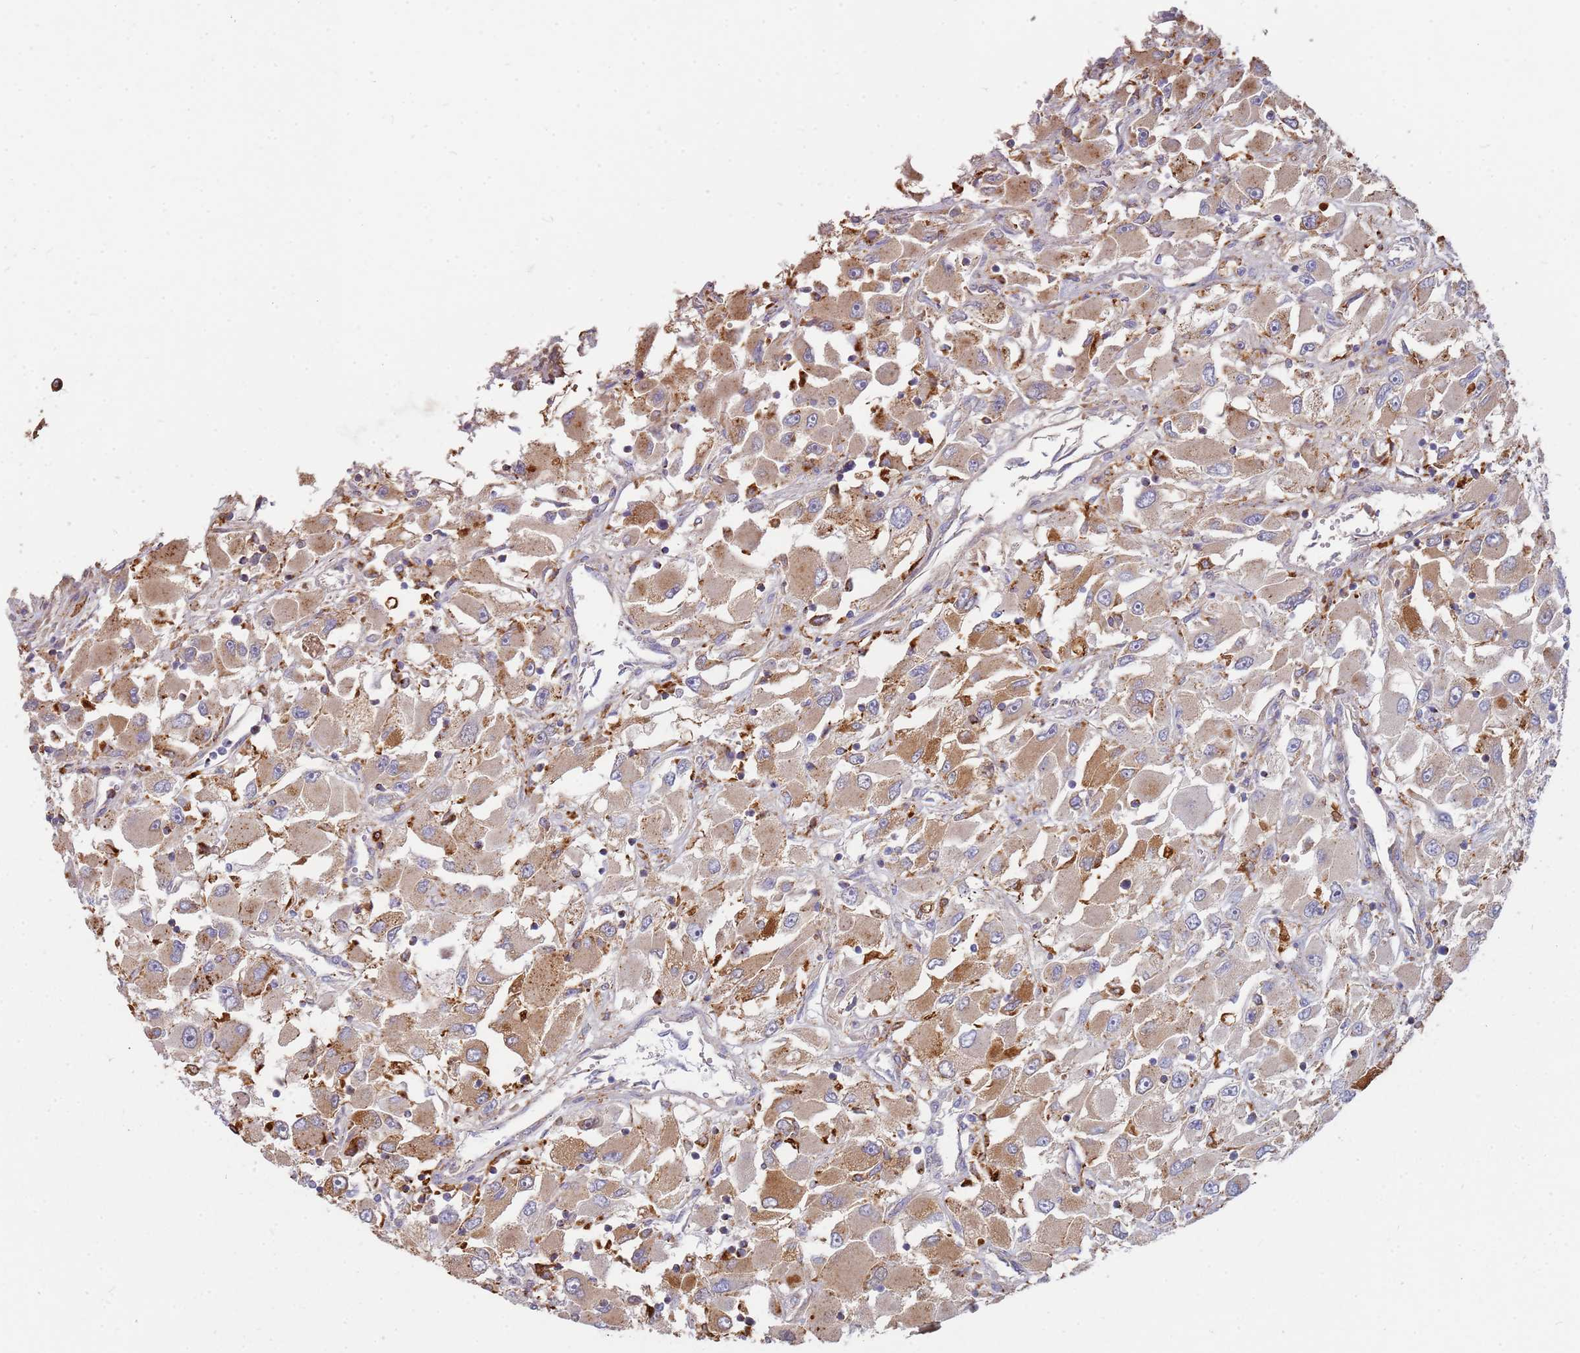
{"staining": {"intensity": "moderate", "quantity": ">75%", "location": "cytoplasmic/membranous"}, "tissue": "renal cancer", "cell_type": "Tumor cells", "image_type": "cancer", "snomed": [{"axis": "morphology", "description": "Adenocarcinoma, NOS"}, {"axis": "topography", "description": "Kidney"}], "caption": "Renal adenocarcinoma tissue reveals moderate cytoplasmic/membranous staining in approximately >75% of tumor cells The staining is performed using DAB (3,3'-diaminobenzidine) brown chromogen to label protein expression. The nuclei are counter-stained blue using hematoxylin.", "gene": "TMEM229B", "patient": {"sex": "female", "age": 52}}